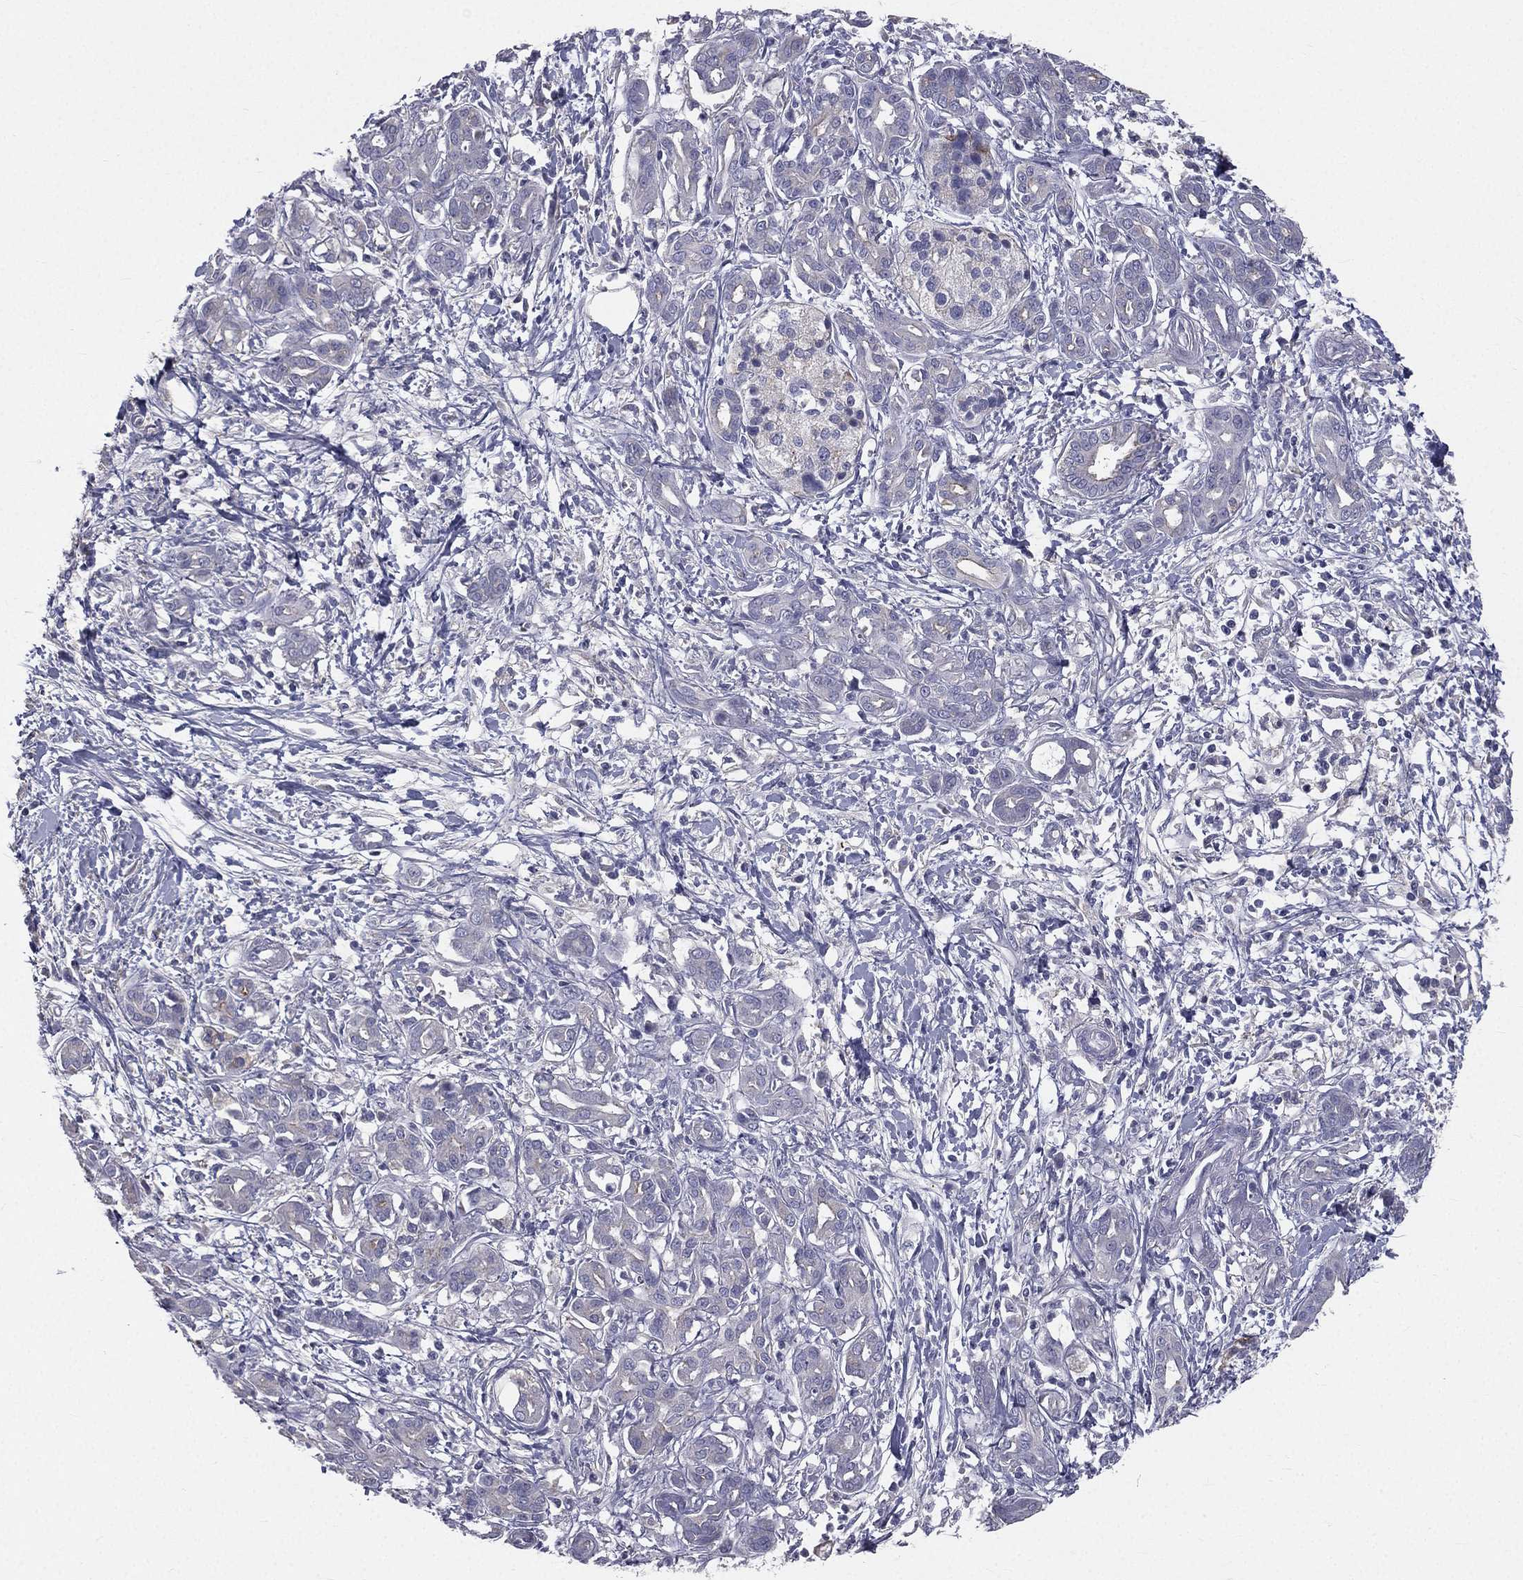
{"staining": {"intensity": "negative", "quantity": "none", "location": "none"}, "tissue": "pancreatic cancer", "cell_type": "Tumor cells", "image_type": "cancer", "snomed": [{"axis": "morphology", "description": "Adenocarcinoma, NOS"}, {"axis": "topography", "description": "Pancreas"}], "caption": "Pancreatic cancer (adenocarcinoma) stained for a protein using immunohistochemistry (IHC) displays no positivity tumor cells.", "gene": "MUC13", "patient": {"sex": "male", "age": 72}}